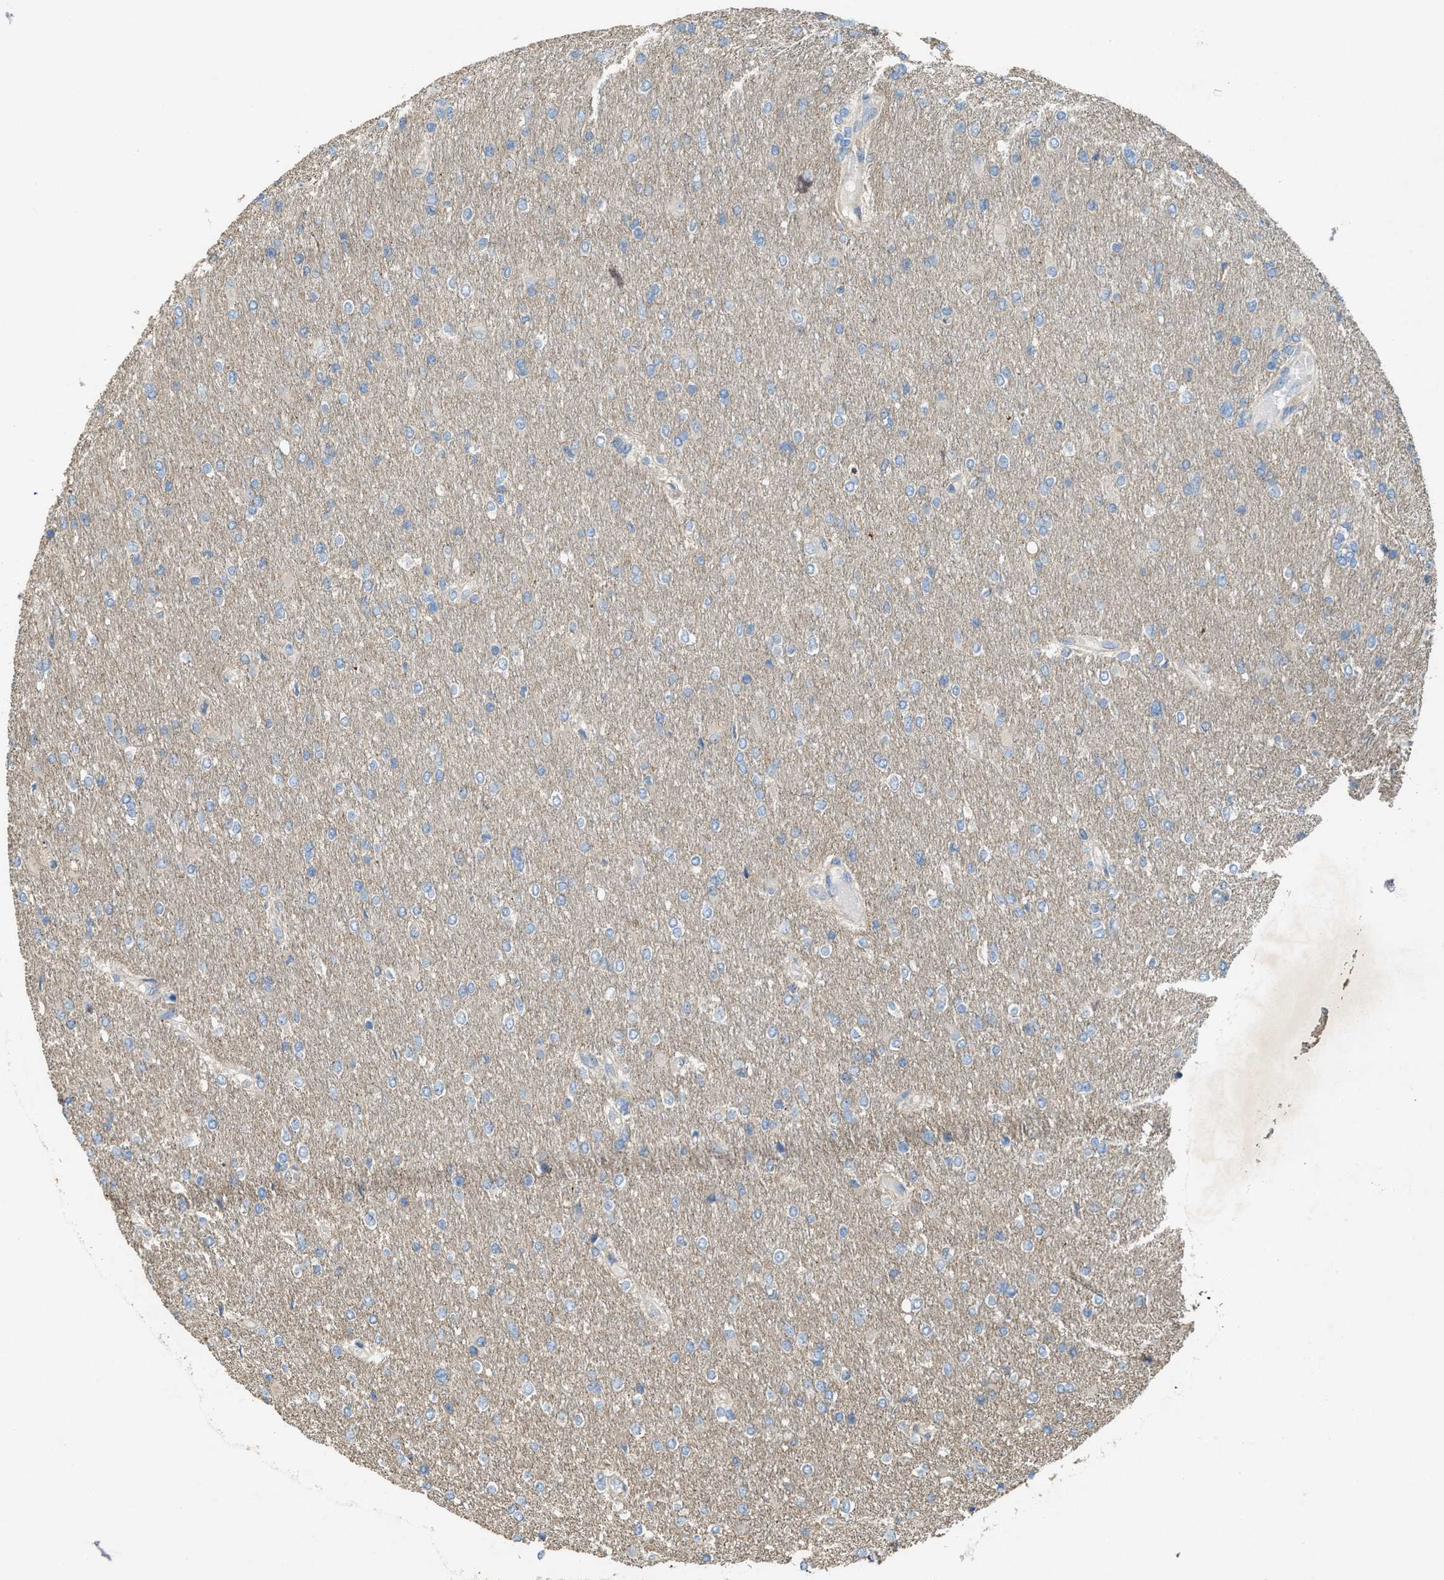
{"staining": {"intensity": "negative", "quantity": "none", "location": "none"}, "tissue": "glioma", "cell_type": "Tumor cells", "image_type": "cancer", "snomed": [{"axis": "morphology", "description": "Glioma, malignant, High grade"}, {"axis": "topography", "description": "Cerebral cortex"}], "caption": "Glioma was stained to show a protein in brown. There is no significant expression in tumor cells. Nuclei are stained in blue.", "gene": "PDP2", "patient": {"sex": "female", "age": 36}}